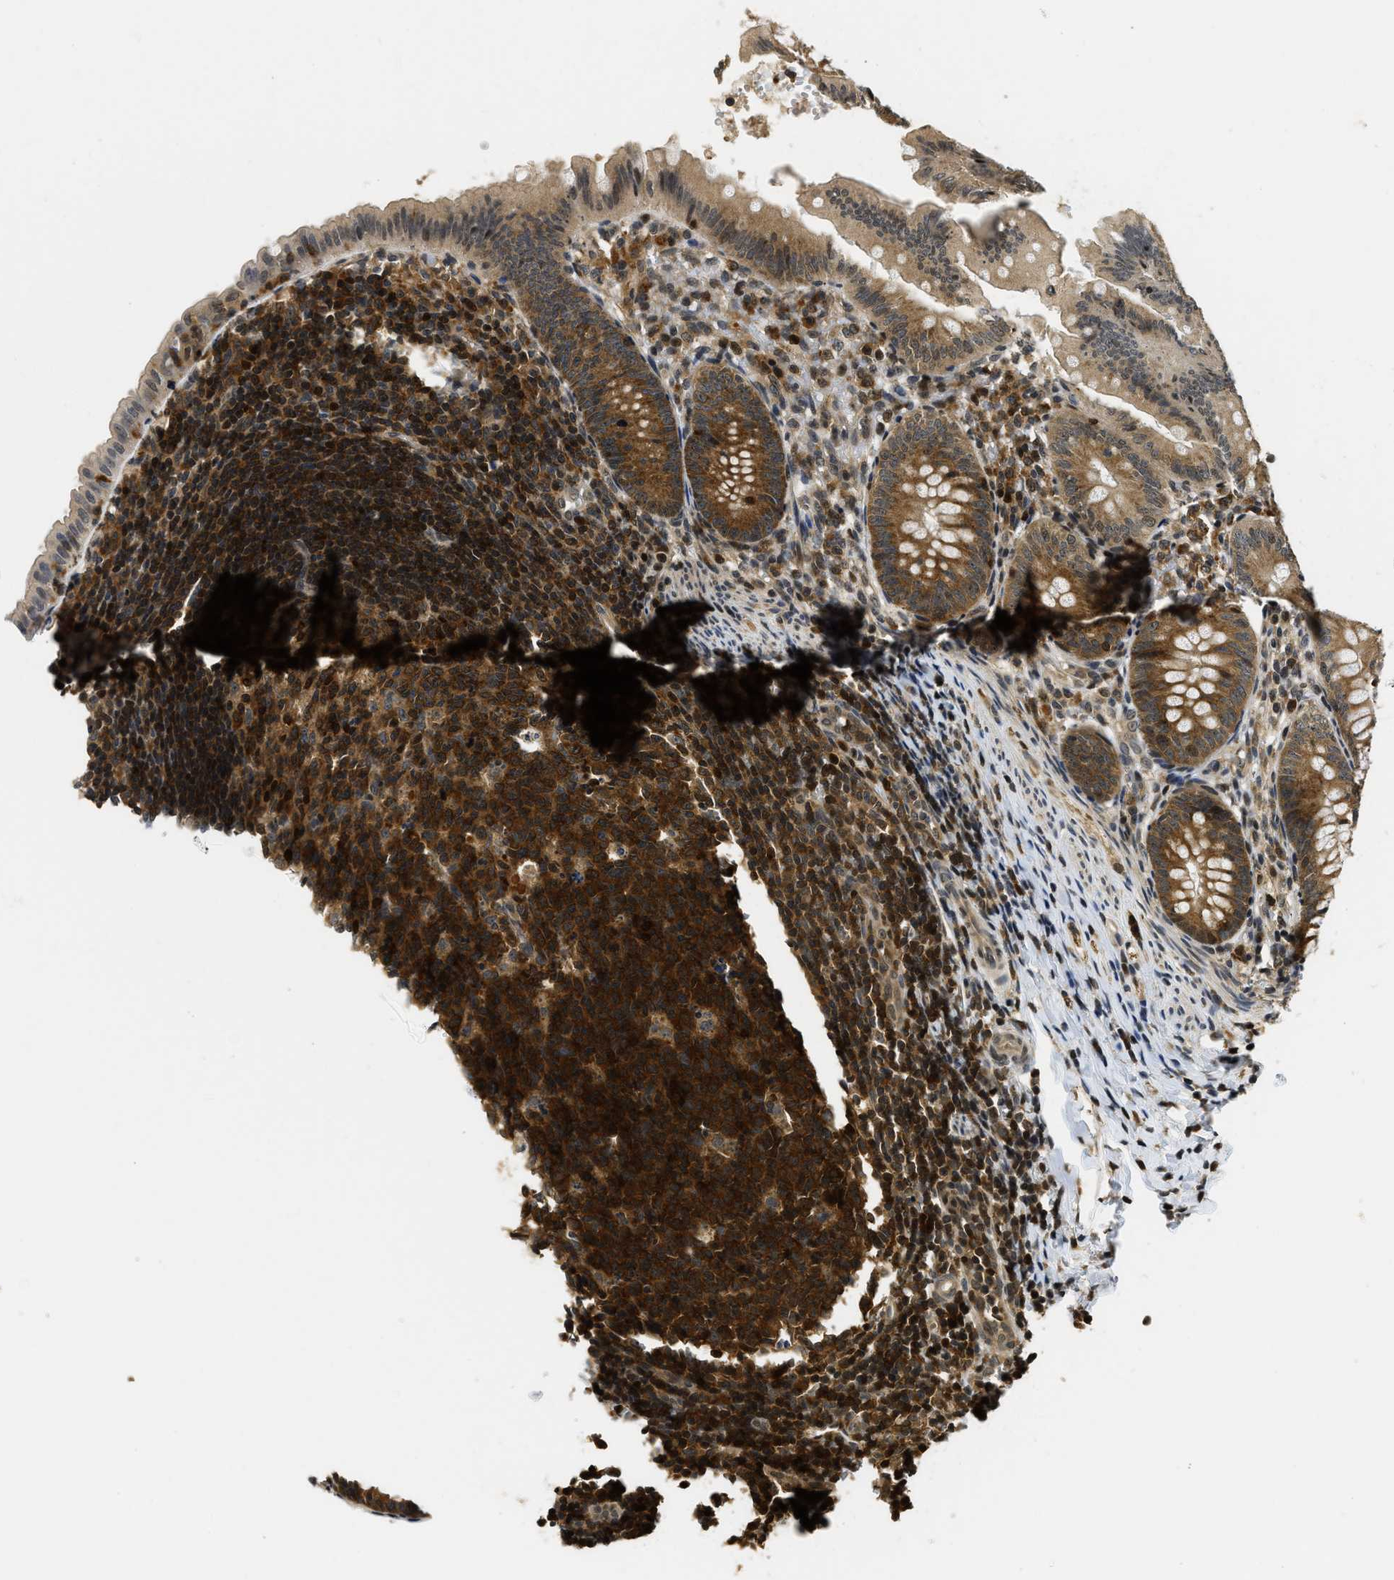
{"staining": {"intensity": "moderate", "quantity": ">75%", "location": "cytoplasmic/membranous"}, "tissue": "appendix", "cell_type": "Glandular cells", "image_type": "normal", "snomed": [{"axis": "morphology", "description": "Normal tissue, NOS"}, {"axis": "topography", "description": "Appendix"}], "caption": "The photomicrograph exhibits staining of benign appendix, revealing moderate cytoplasmic/membranous protein expression (brown color) within glandular cells.", "gene": "ADSL", "patient": {"sex": "male", "age": 1}}